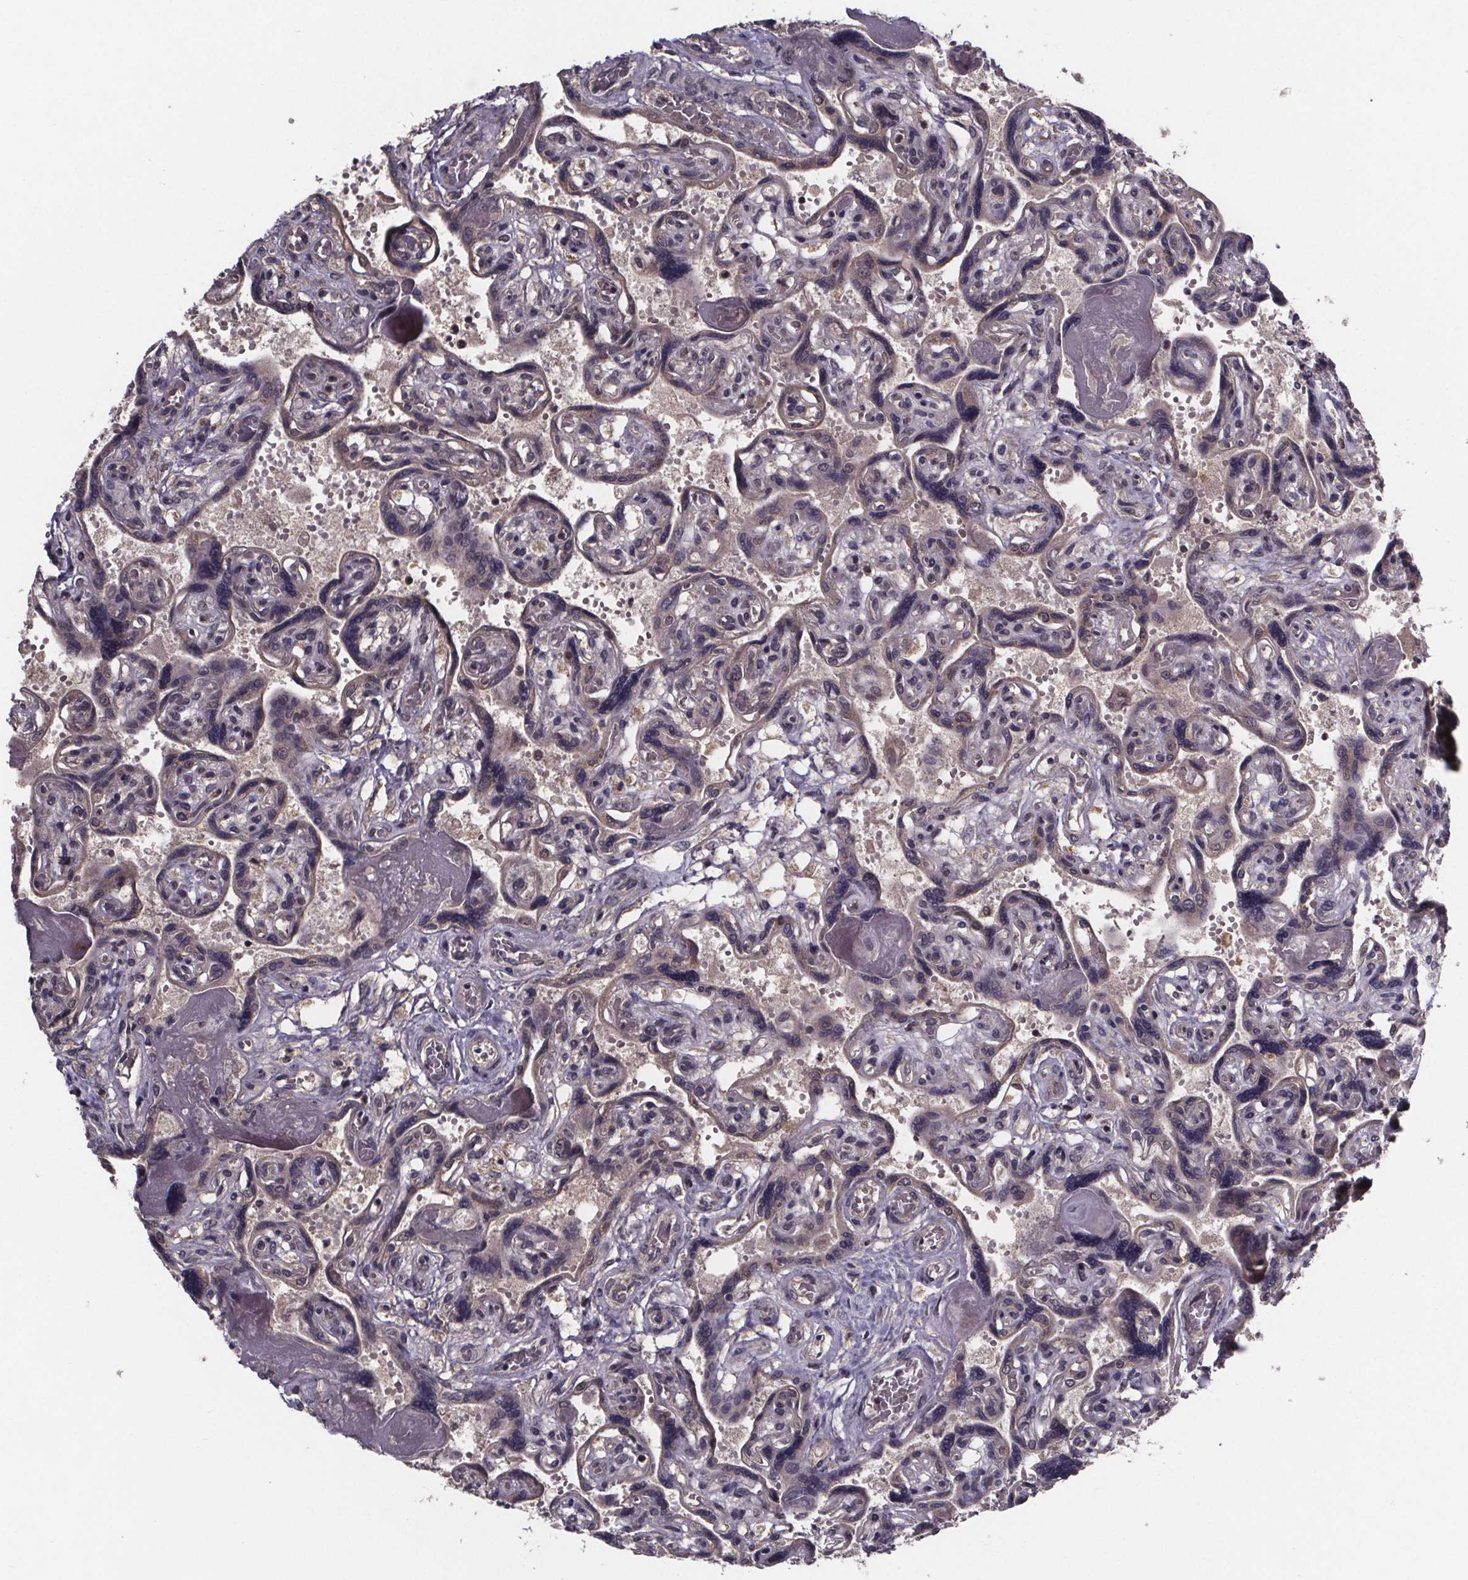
{"staining": {"intensity": "weak", "quantity": "25%-75%", "location": "cytoplasmic/membranous"}, "tissue": "placenta", "cell_type": "Decidual cells", "image_type": "normal", "snomed": [{"axis": "morphology", "description": "Normal tissue, NOS"}, {"axis": "topography", "description": "Placenta"}], "caption": "This histopathology image displays immunohistochemistry staining of benign placenta, with low weak cytoplasmic/membranous positivity in approximately 25%-75% of decidual cells.", "gene": "FN3KRP", "patient": {"sex": "female", "age": 32}}